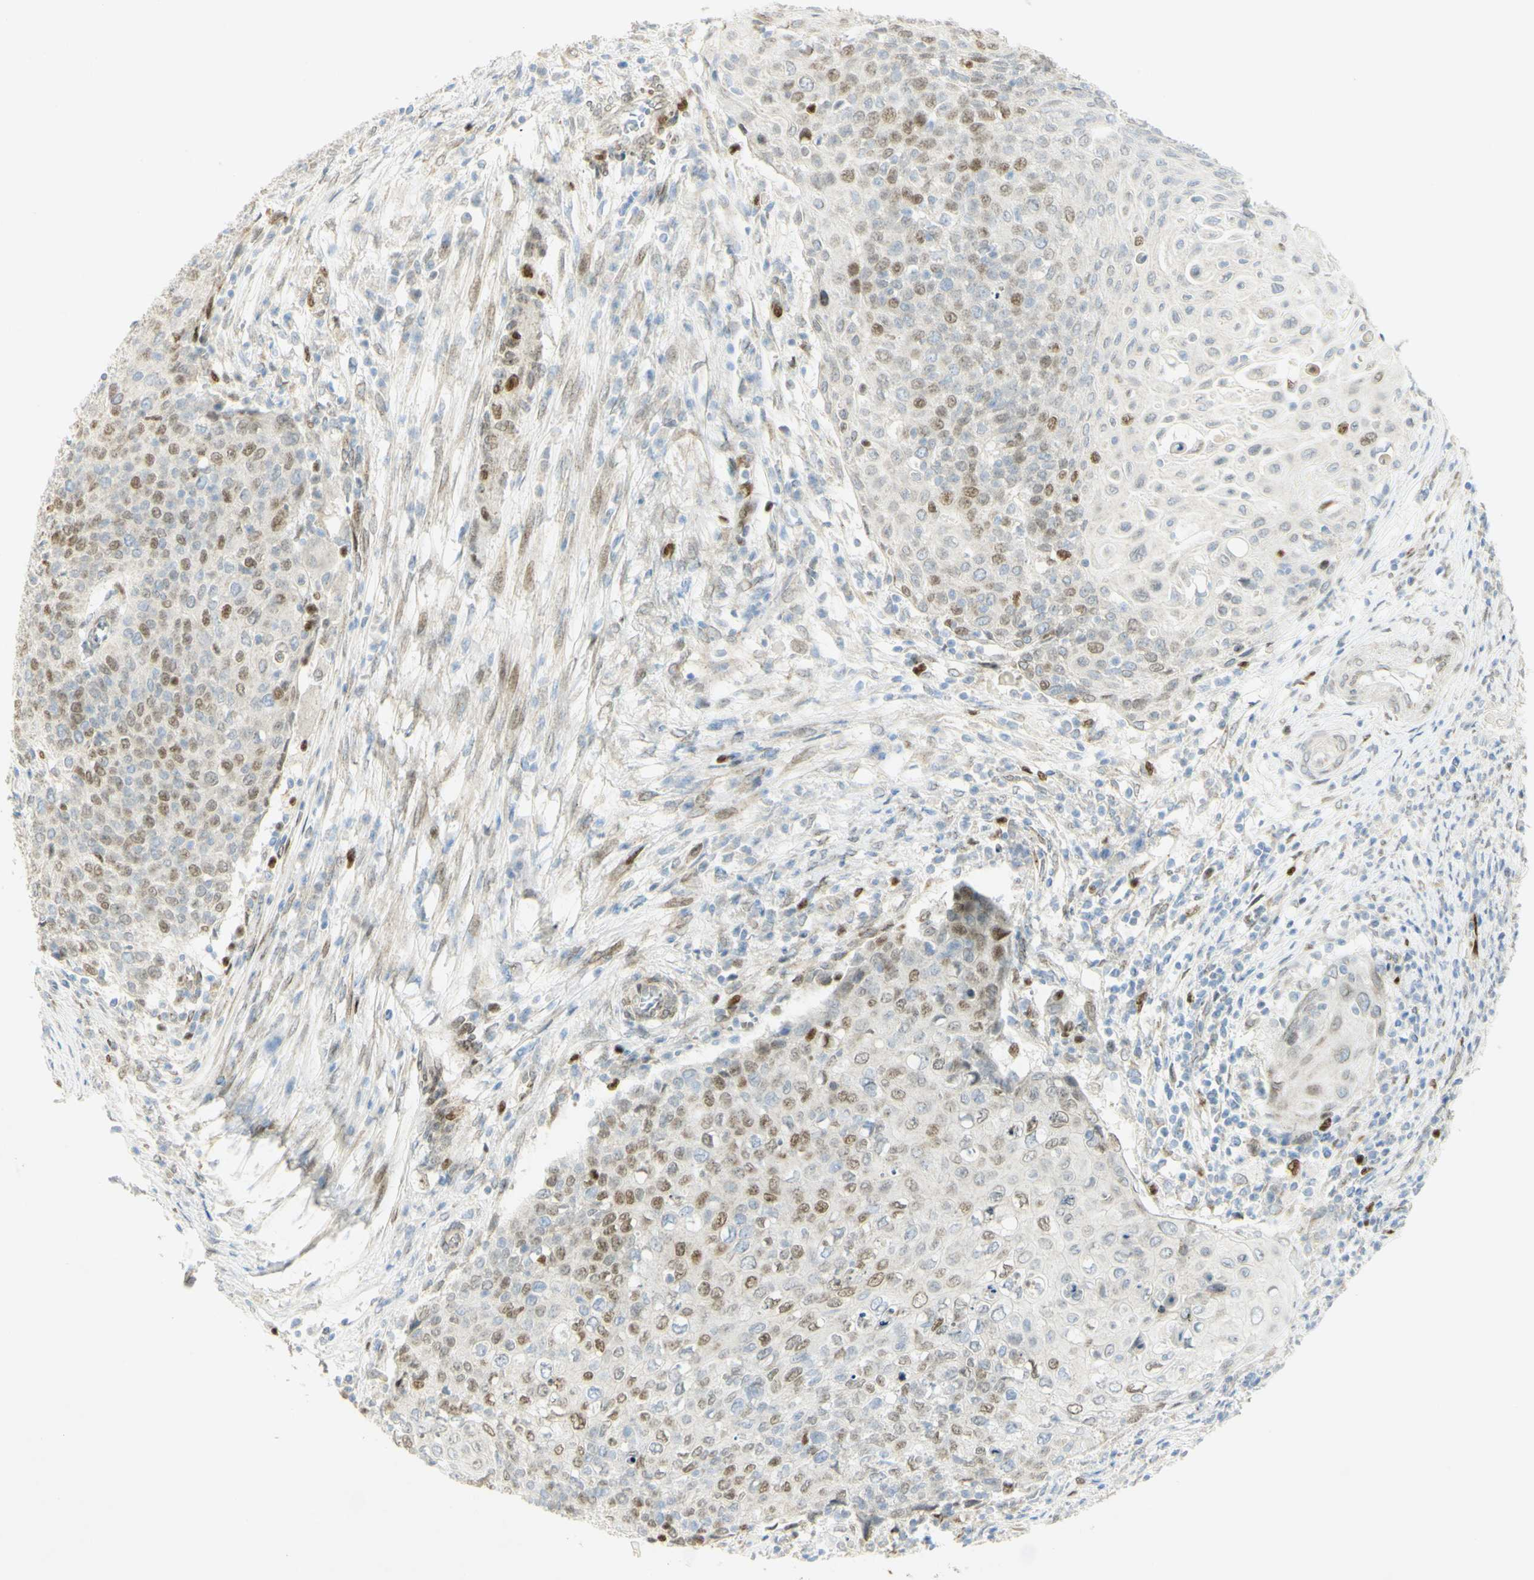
{"staining": {"intensity": "moderate", "quantity": "25%-75%", "location": "nuclear"}, "tissue": "cervical cancer", "cell_type": "Tumor cells", "image_type": "cancer", "snomed": [{"axis": "morphology", "description": "Squamous cell carcinoma, NOS"}, {"axis": "topography", "description": "Cervix"}], "caption": "A brown stain labels moderate nuclear staining of a protein in cervical squamous cell carcinoma tumor cells. The staining was performed using DAB (3,3'-diaminobenzidine), with brown indicating positive protein expression. Nuclei are stained blue with hematoxylin.", "gene": "E2F1", "patient": {"sex": "female", "age": 39}}